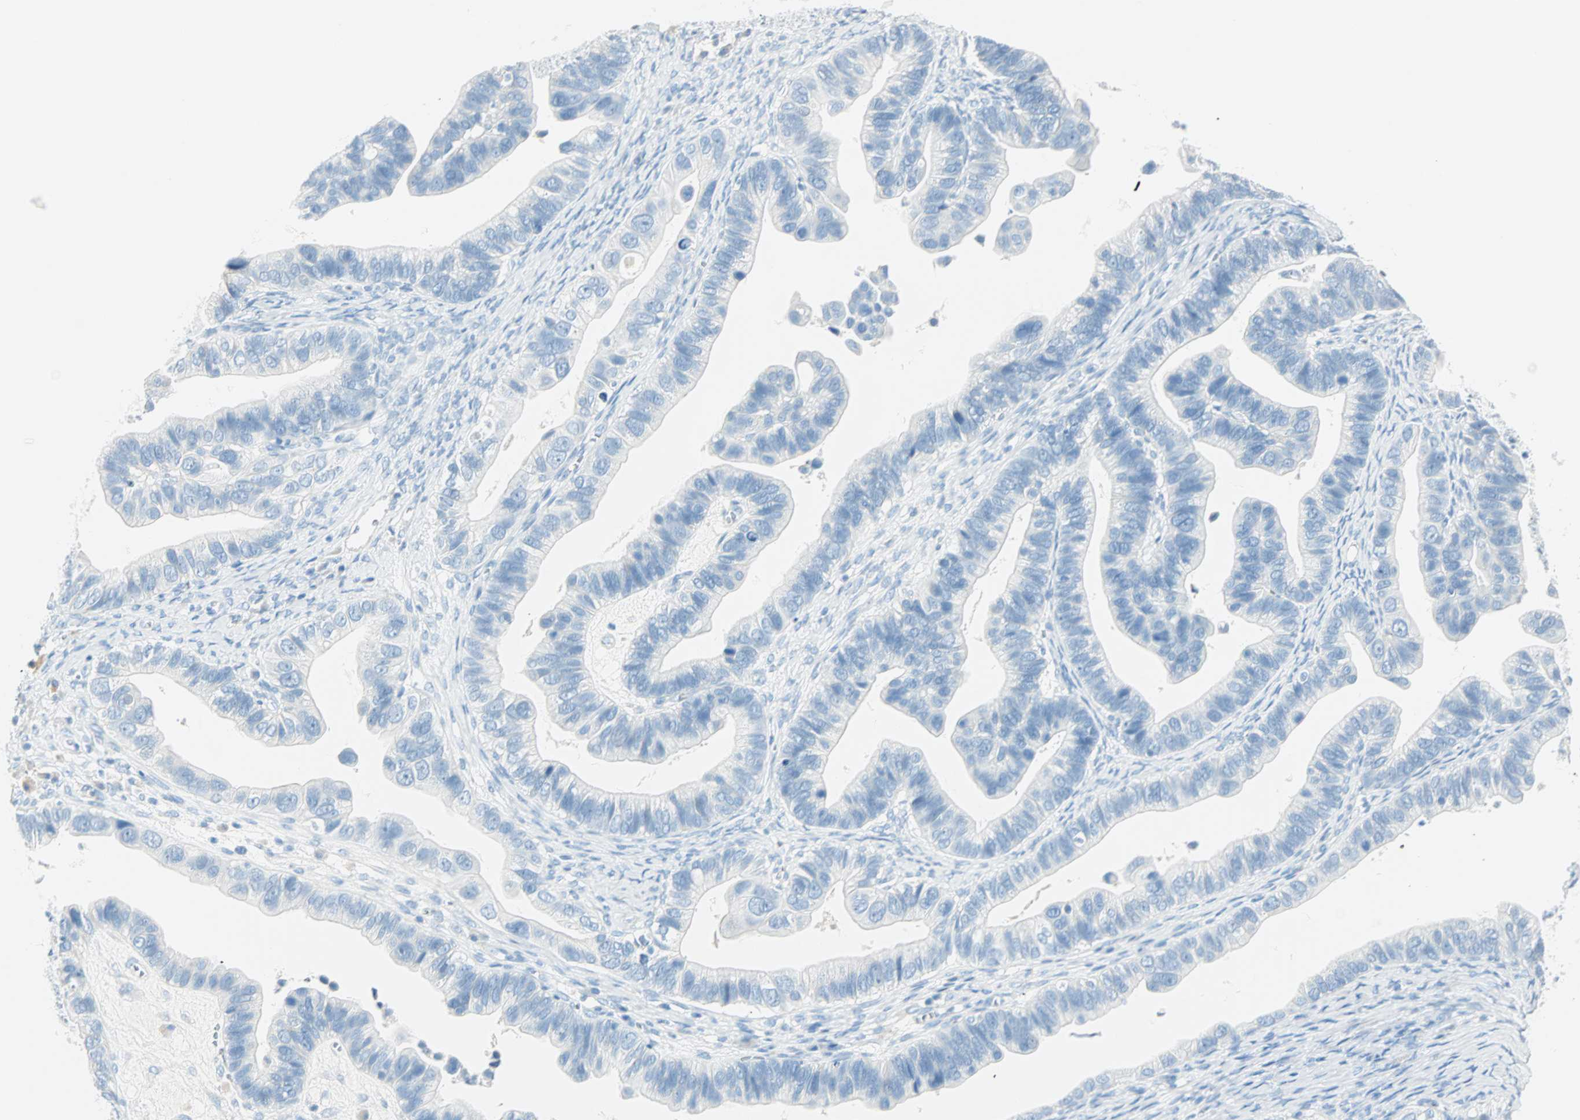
{"staining": {"intensity": "negative", "quantity": "none", "location": "none"}, "tissue": "ovarian cancer", "cell_type": "Tumor cells", "image_type": "cancer", "snomed": [{"axis": "morphology", "description": "Cystadenocarcinoma, serous, NOS"}, {"axis": "topography", "description": "Ovary"}], "caption": "Tumor cells show no significant protein positivity in ovarian cancer.", "gene": "NES", "patient": {"sex": "female", "age": 56}}